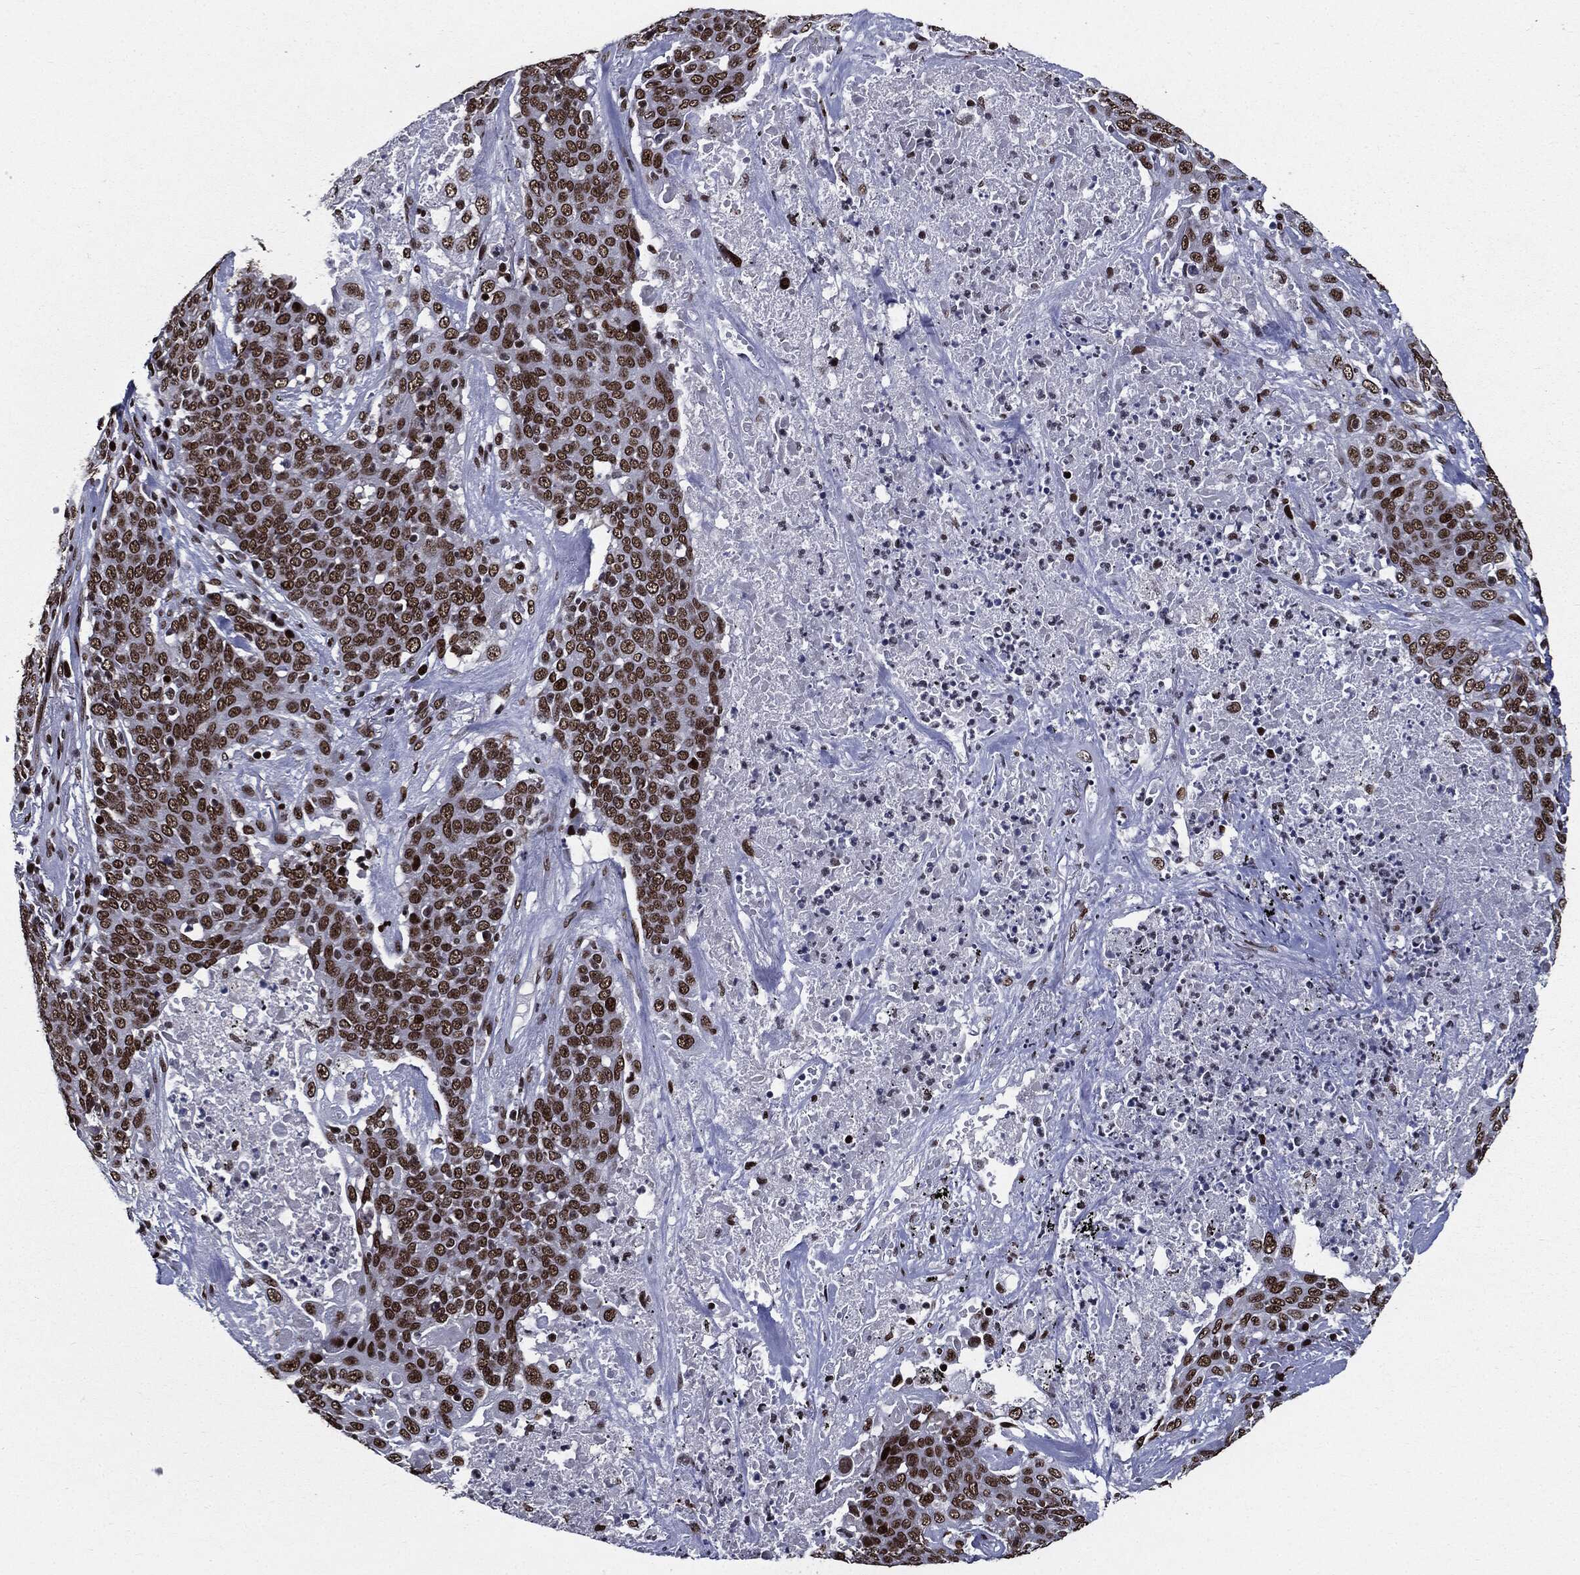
{"staining": {"intensity": "weak", "quantity": "<25%", "location": "nuclear"}, "tissue": "lung cancer", "cell_type": "Tumor cells", "image_type": "cancer", "snomed": [{"axis": "morphology", "description": "Squamous cell carcinoma, NOS"}, {"axis": "topography", "description": "Lung"}], "caption": "Tumor cells are negative for brown protein staining in lung cancer (squamous cell carcinoma). The staining was performed using DAB (3,3'-diaminobenzidine) to visualize the protein expression in brown, while the nuclei were stained in blue with hematoxylin (Magnification: 20x).", "gene": "ZFP91", "patient": {"sex": "male", "age": 82}}